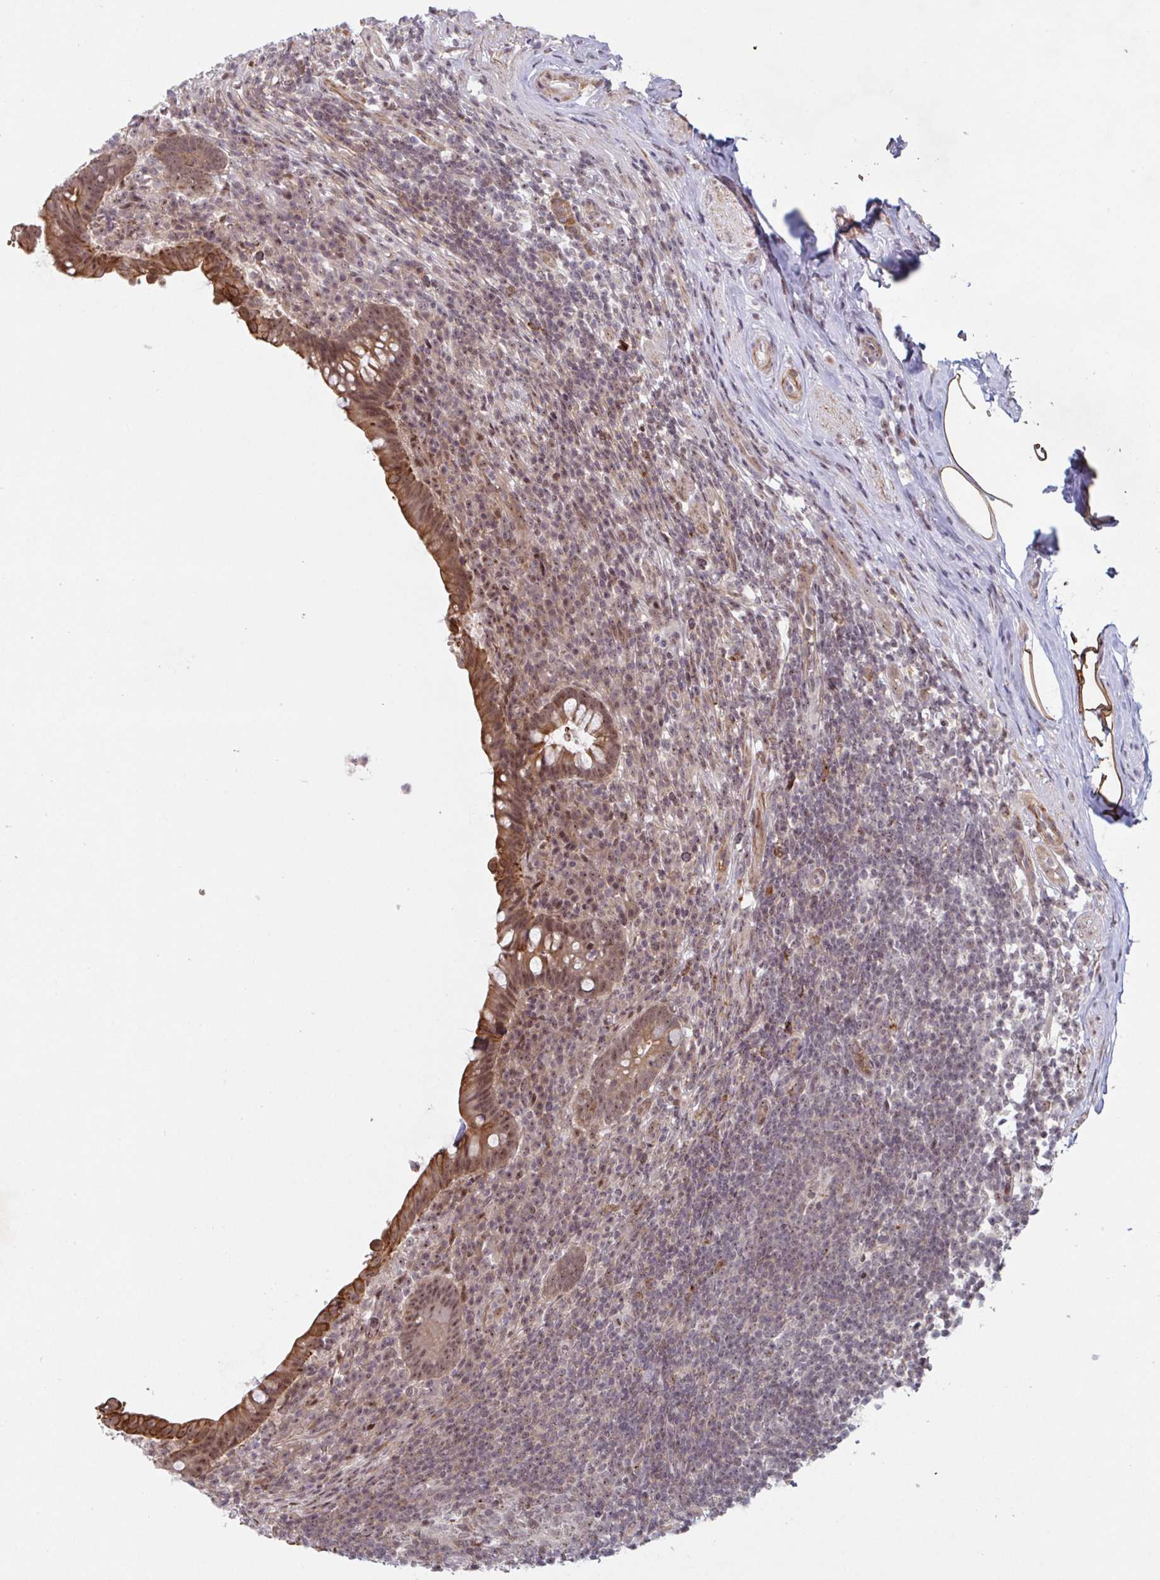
{"staining": {"intensity": "strong", "quantity": ">75%", "location": "cytoplasmic/membranous,nuclear"}, "tissue": "appendix", "cell_type": "Glandular cells", "image_type": "normal", "snomed": [{"axis": "morphology", "description": "Normal tissue, NOS"}, {"axis": "topography", "description": "Appendix"}], "caption": "Glandular cells reveal strong cytoplasmic/membranous,nuclear expression in approximately >75% of cells in unremarkable appendix.", "gene": "NLRP13", "patient": {"sex": "female", "age": 56}}